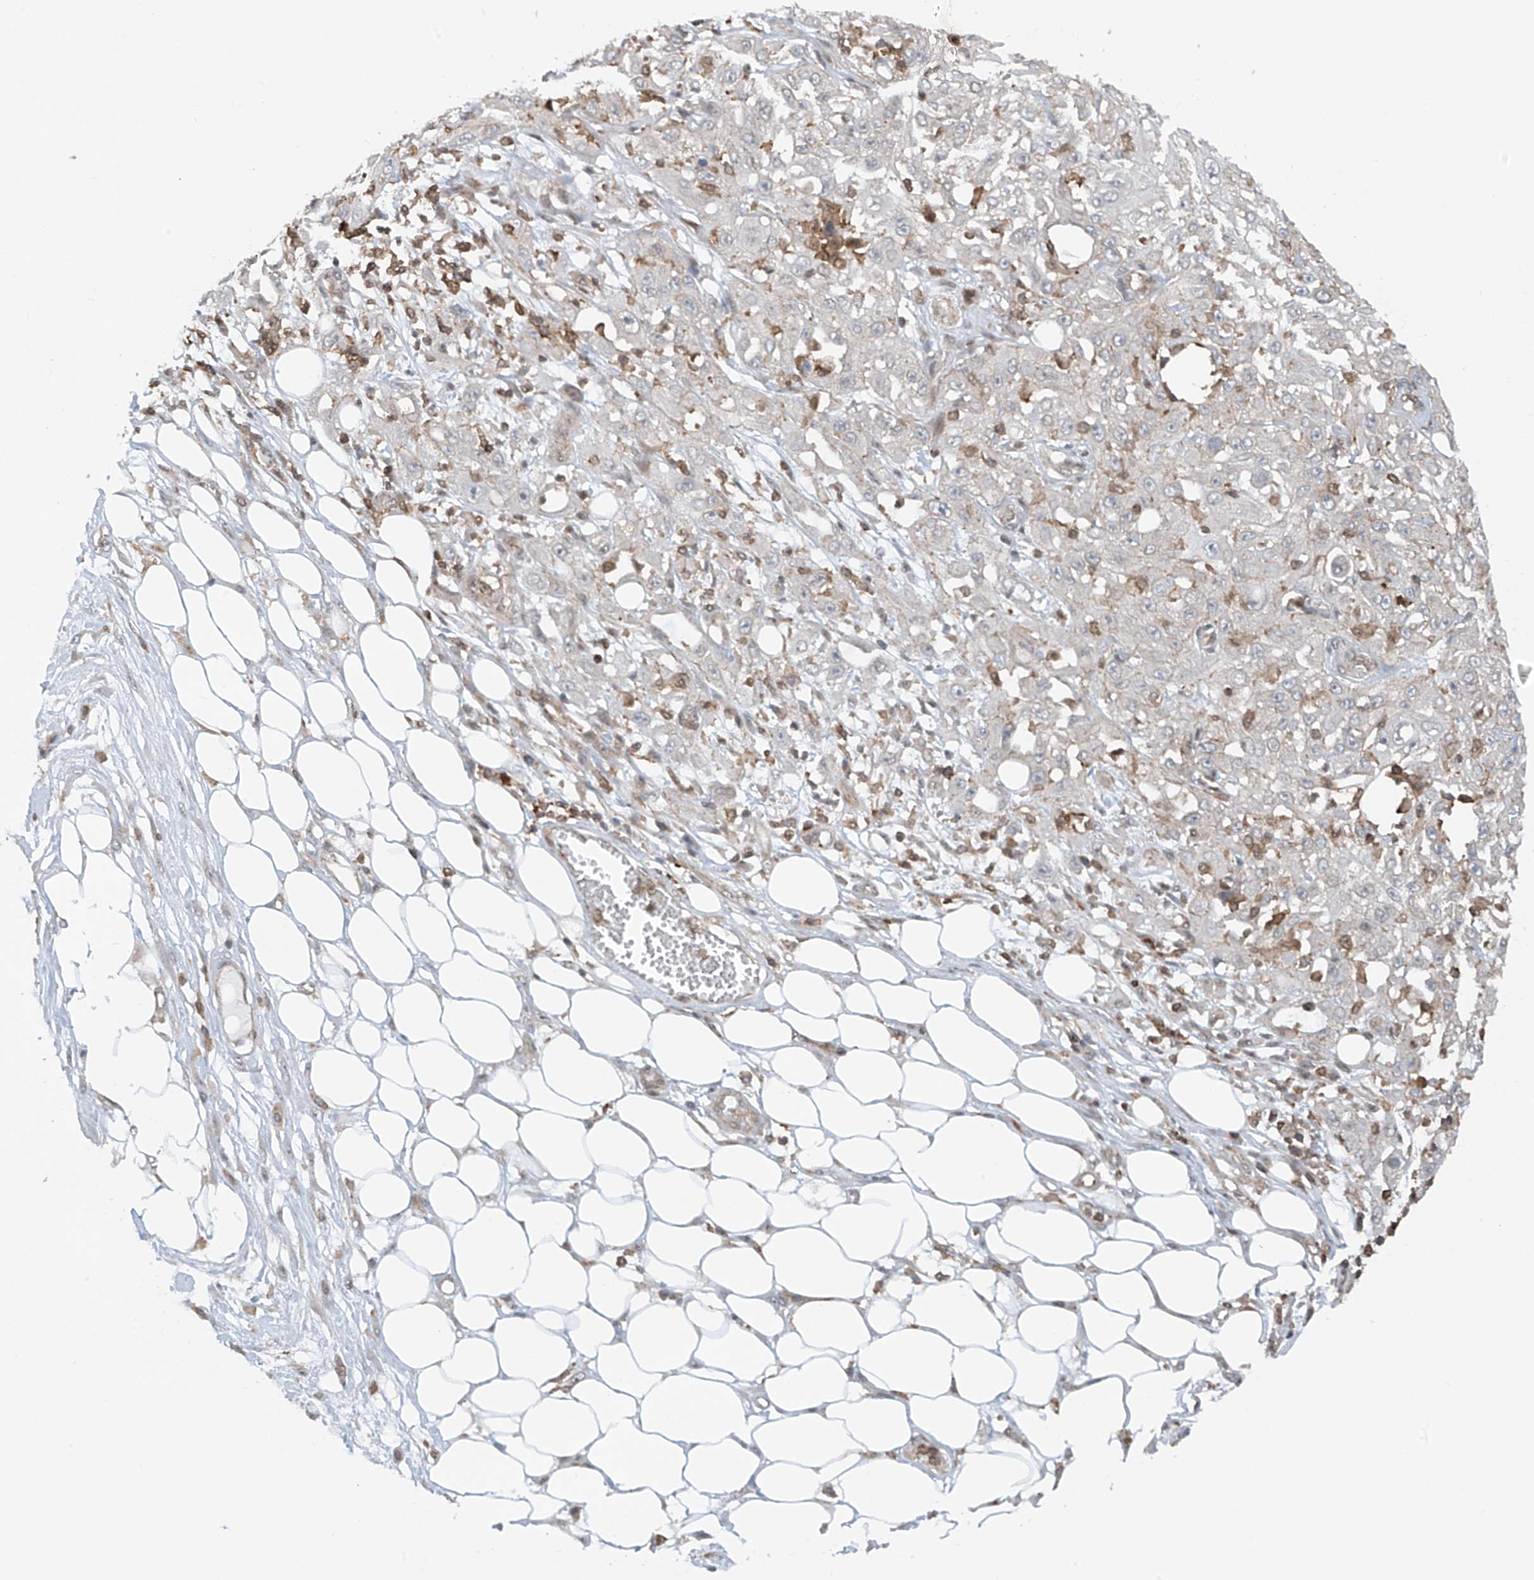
{"staining": {"intensity": "negative", "quantity": "none", "location": "none"}, "tissue": "skin cancer", "cell_type": "Tumor cells", "image_type": "cancer", "snomed": [{"axis": "morphology", "description": "Squamous cell carcinoma, NOS"}, {"axis": "morphology", "description": "Squamous cell carcinoma, metastatic, NOS"}, {"axis": "topography", "description": "Skin"}, {"axis": "topography", "description": "Lymph node"}], "caption": "An IHC histopathology image of skin squamous cell carcinoma is shown. There is no staining in tumor cells of skin squamous cell carcinoma.", "gene": "REPIN1", "patient": {"sex": "male", "age": 75}}